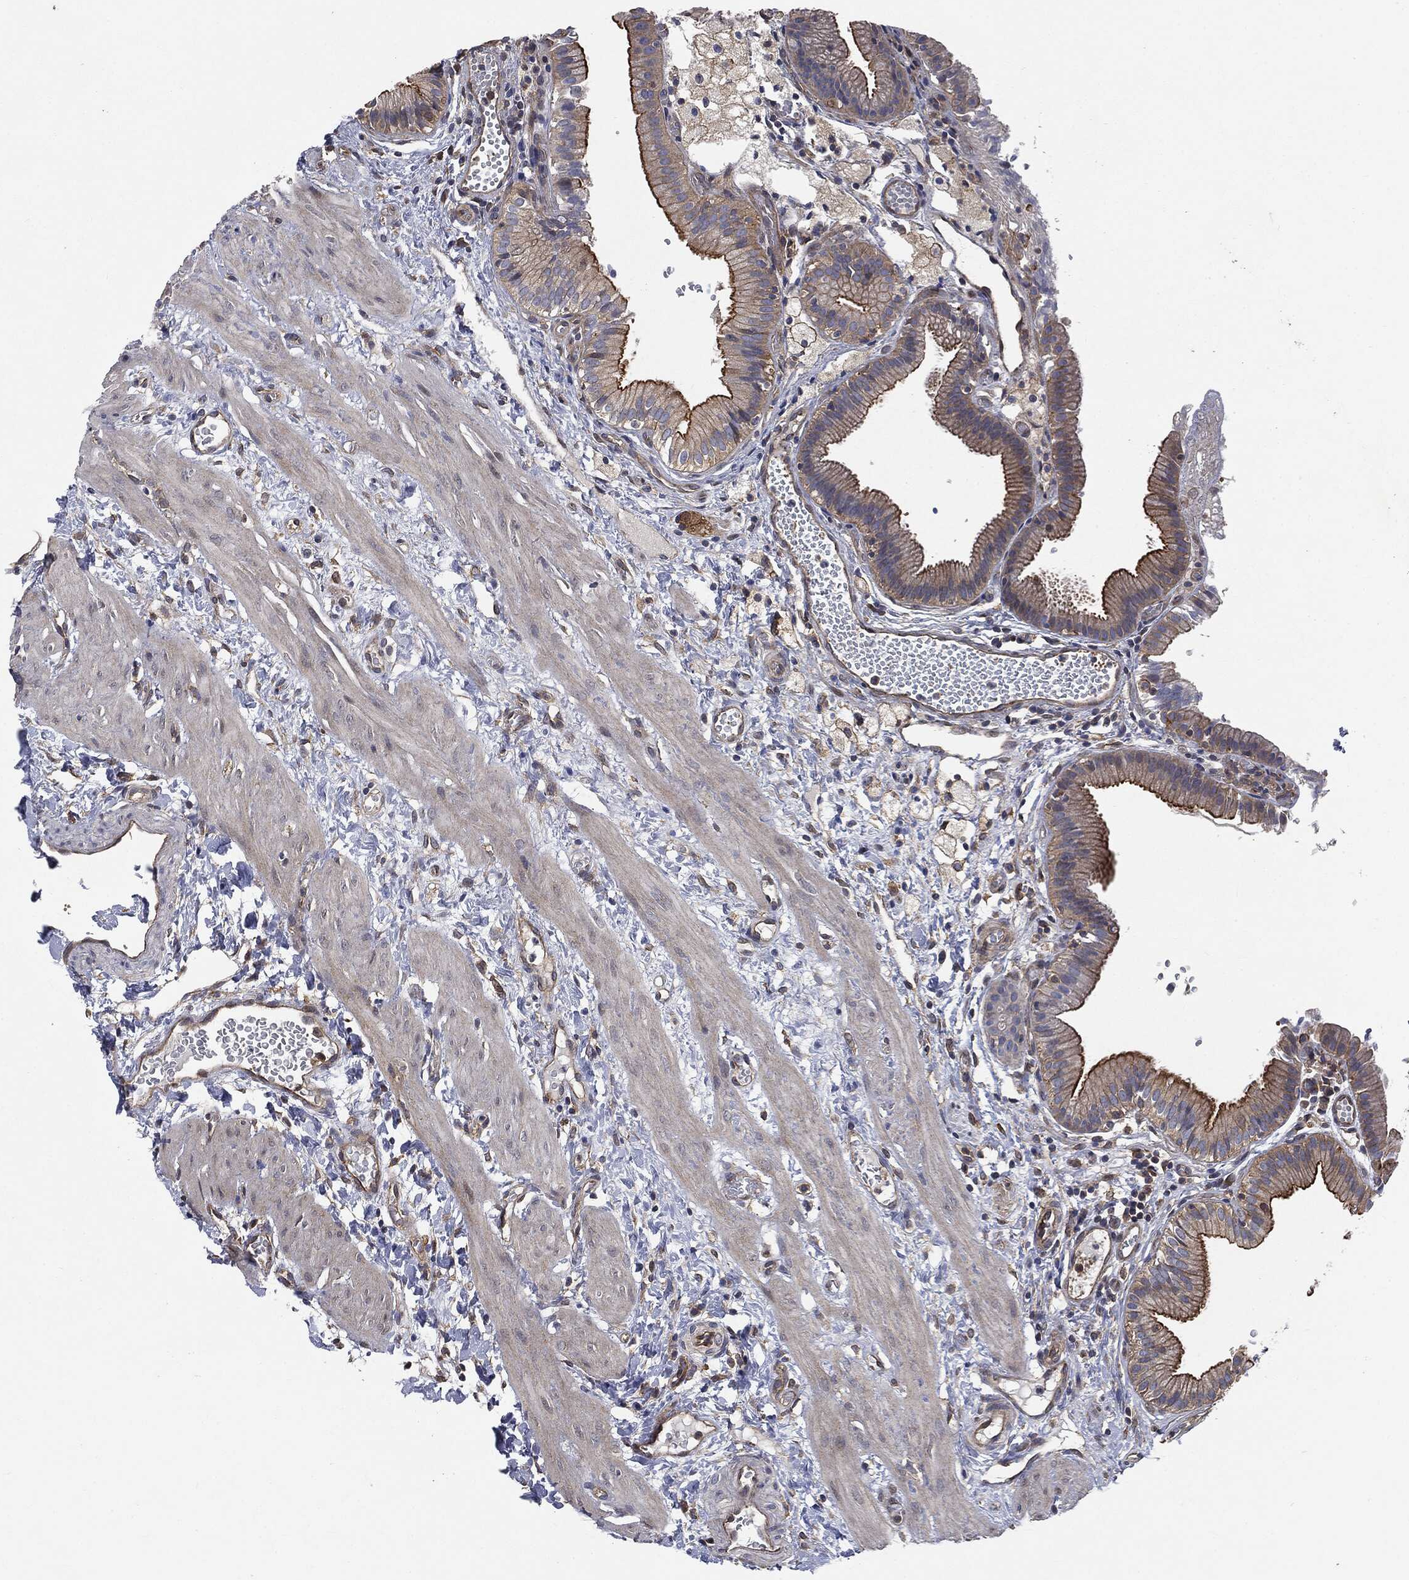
{"staining": {"intensity": "strong", "quantity": "25%-75%", "location": "cytoplasmic/membranous"}, "tissue": "gallbladder", "cell_type": "Glandular cells", "image_type": "normal", "snomed": [{"axis": "morphology", "description": "Normal tissue, NOS"}, {"axis": "topography", "description": "Gallbladder"}], "caption": "A high amount of strong cytoplasmic/membranous expression is appreciated in approximately 25%-75% of glandular cells in normal gallbladder.", "gene": "EPS15L1", "patient": {"sex": "female", "age": 24}}